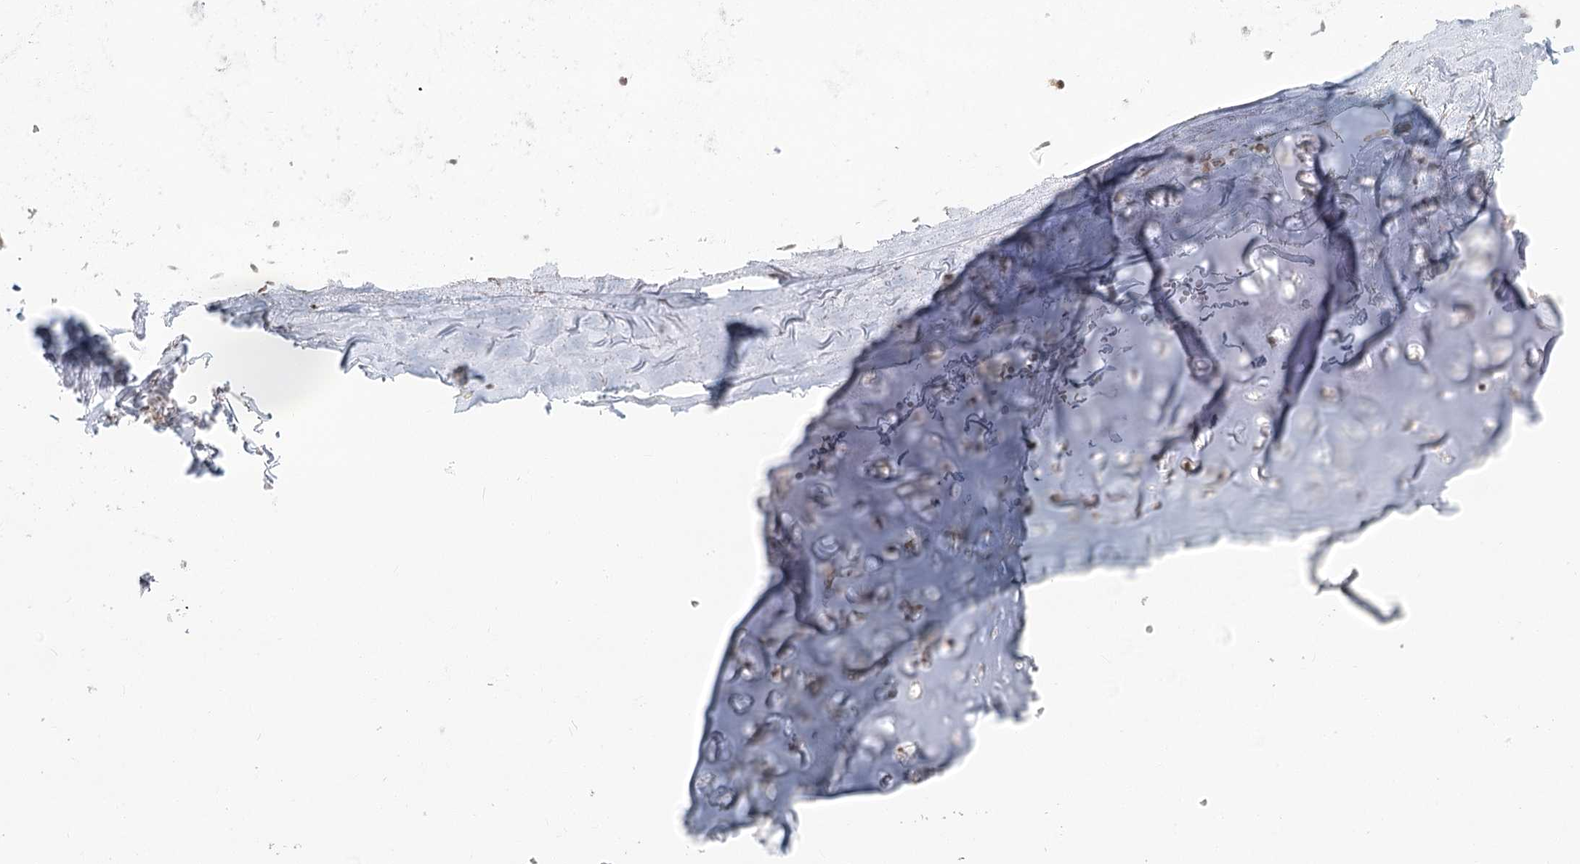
{"staining": {"intensity": "negative", "quantity": "none", "location": "none"}, "tissue": "adipose tissue", "cell_type": "Adipocytes", "image_type": "normal", "snomed": [{"axis": "morphology", "description": "Normal tissue, NOS"}, {"axis": "topography", "description": "Lymph node"}, {"axis": "topography", "description": "Bronchus"}], "caption": "IHC micrograph of unremarkable adipose tissue stained for a protein (brown), which displays no staining in adipocytes. Brightfield microscopy of immunohistochemistry stained with DAB (brown) and hematoxylin (blue), captured at high magnification.", "gene": "R3HCC1L", "patient": {"sex": "male", "age": 63}}